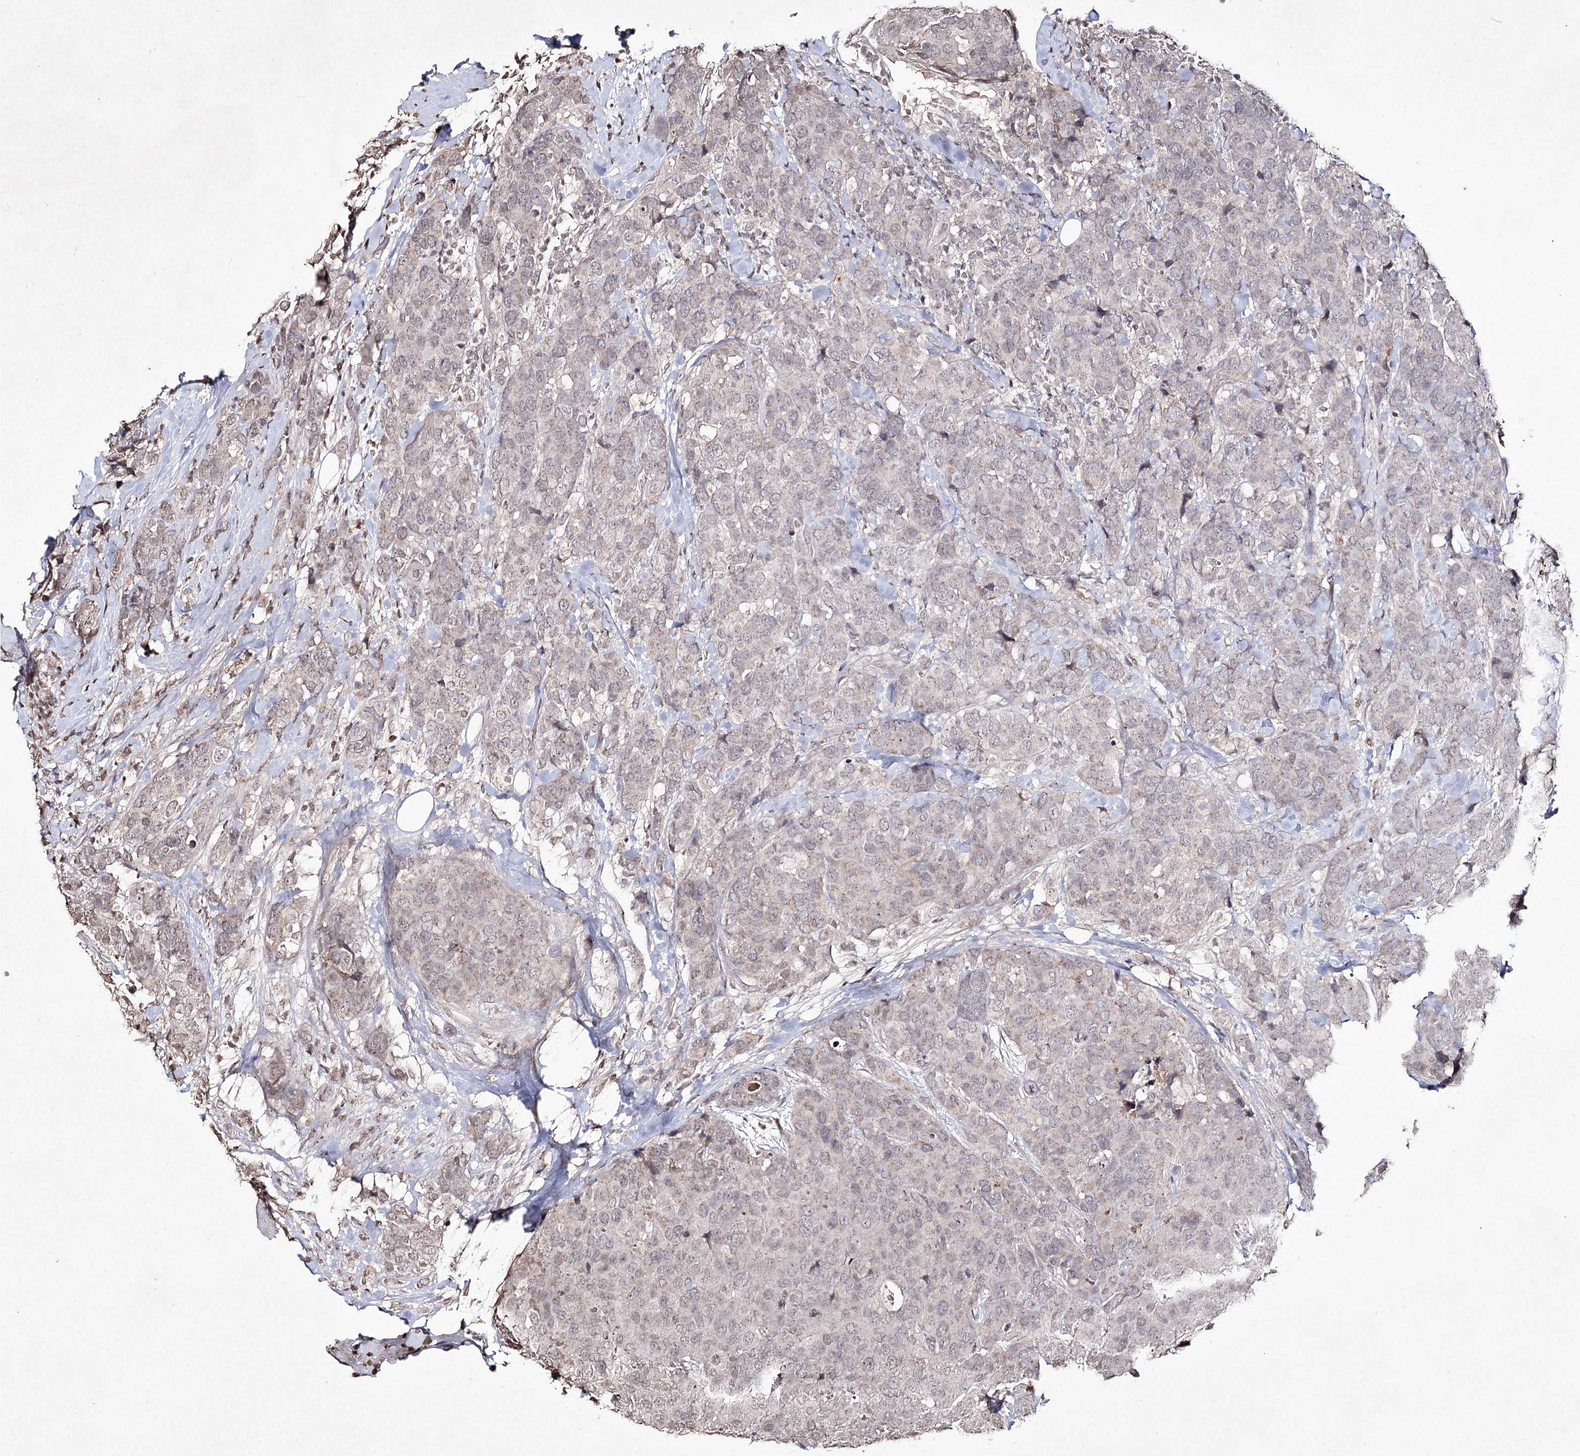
{"staining": {"intensity": "weak", "quantity": "<25%", "location": "cytoplasmic/membranous"}, "tissue": "breast cancer", "cell_type": "Tumor cells", "image_type": "cancer", "snomed": [{"axis": "morphology", "description": "Lobular carcinoma"}, {"axis": "topography", "description": "Breast"}], "caption": "This image is of breast cancer stained with immunohistochemistry to label a protein in brown with the nuclei are counter-stained blue. There is no expression in tumor cells. The staining was performed using DAB (3,3'-diaminobenzidine) to visualize the protein expression in brown, while the nuclei were stained in blue with hematoxylin (Magnification: 20x).", "gene": "SYNGR3", "patient": {"sex": "female", "age": 59}}